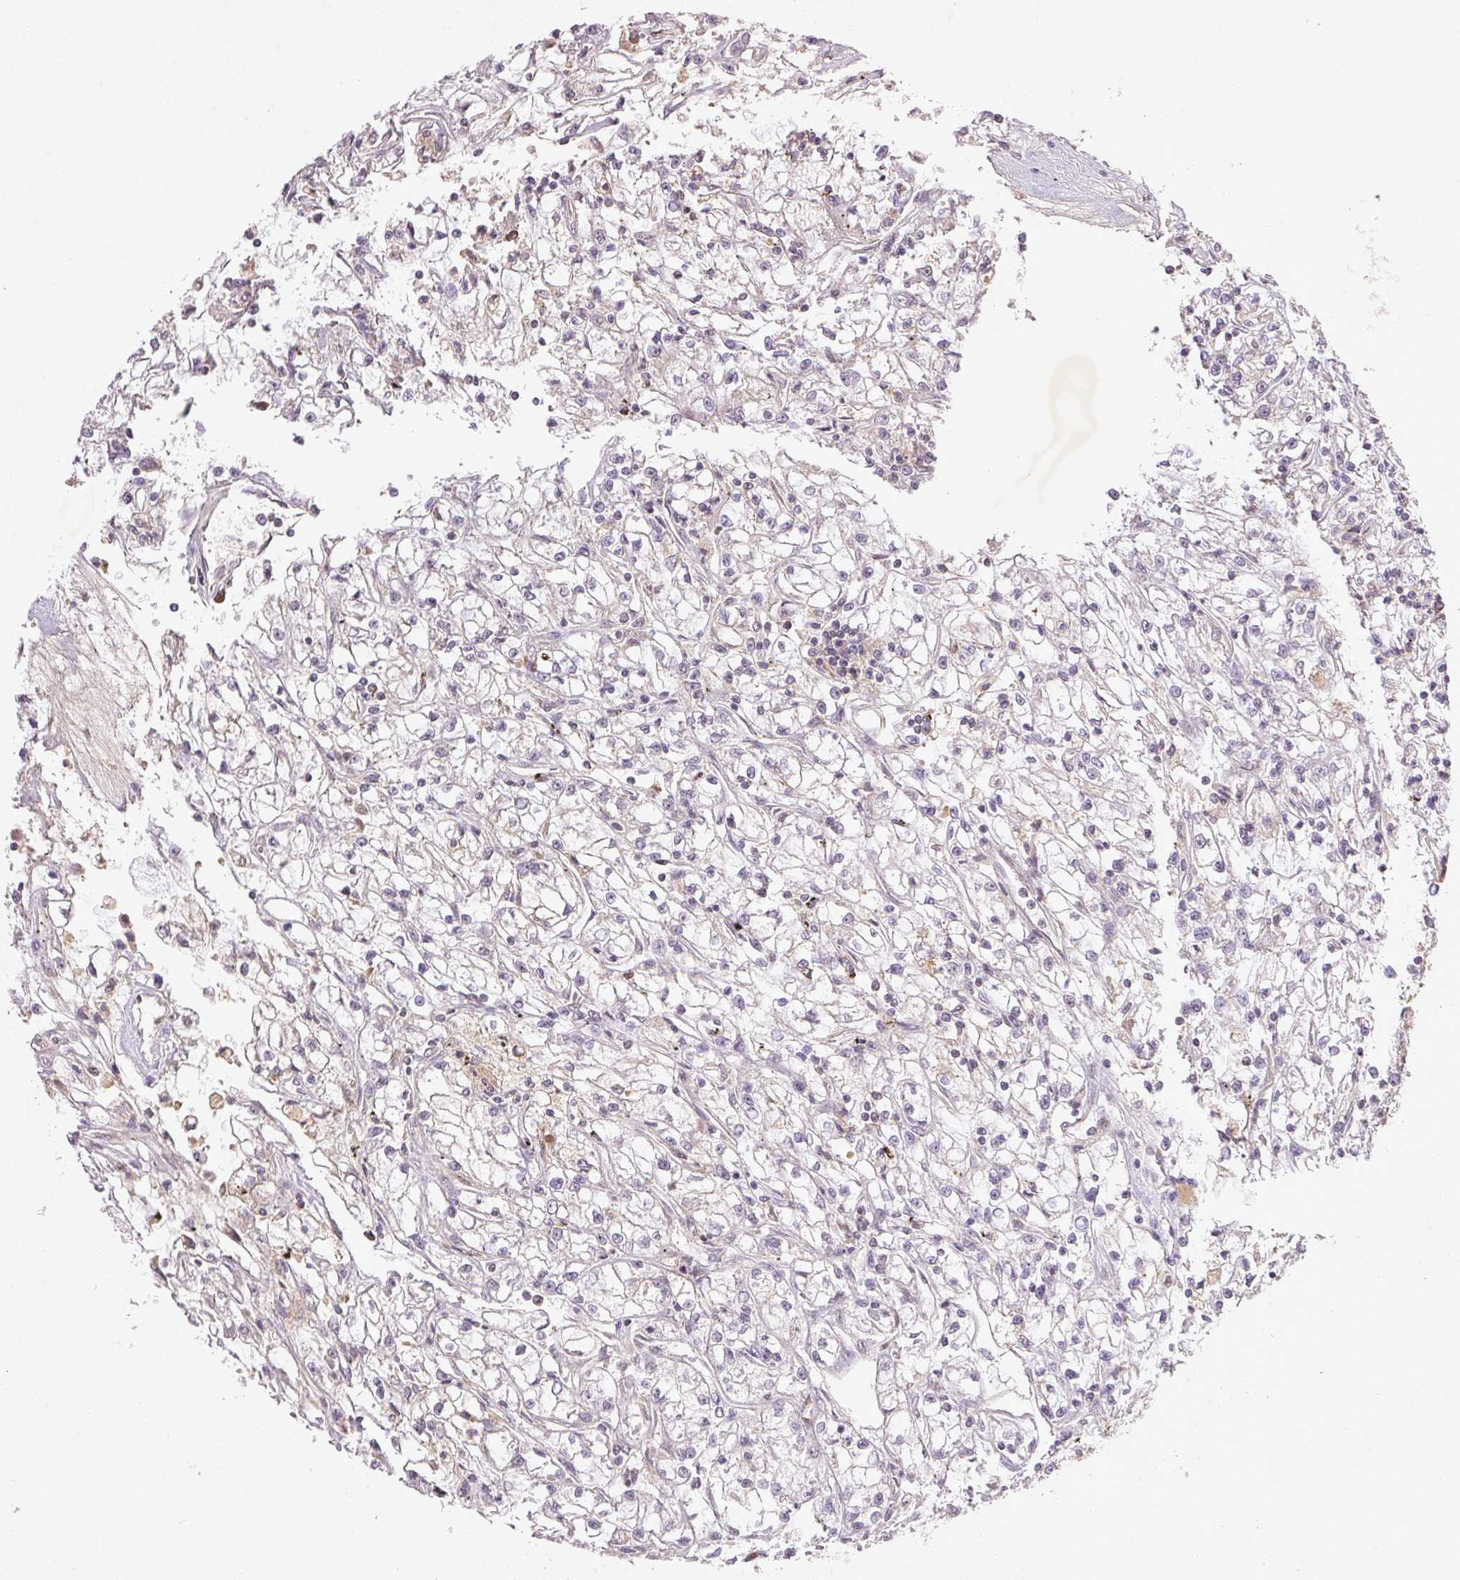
{"staining": {"intensity": "negative", "quantity": "none", "location": "none"}, "tissue": "renal cancer", "cell_type": "Tumor cells", "image_type": "cancer", "snomed": [{"axis": "morphology", "description": "Adenocarcinoma, NOS"}, {"axis": "topography", "description": "Kidney"}], "caption": "Human renal cancer (adenocarcinoma) stained for a protein using immunohistochemistry (IHC) demonstrates no expression in tumor cells.", "gene": "FAM168B", "patient": {"sex": "female", "age": 59}}